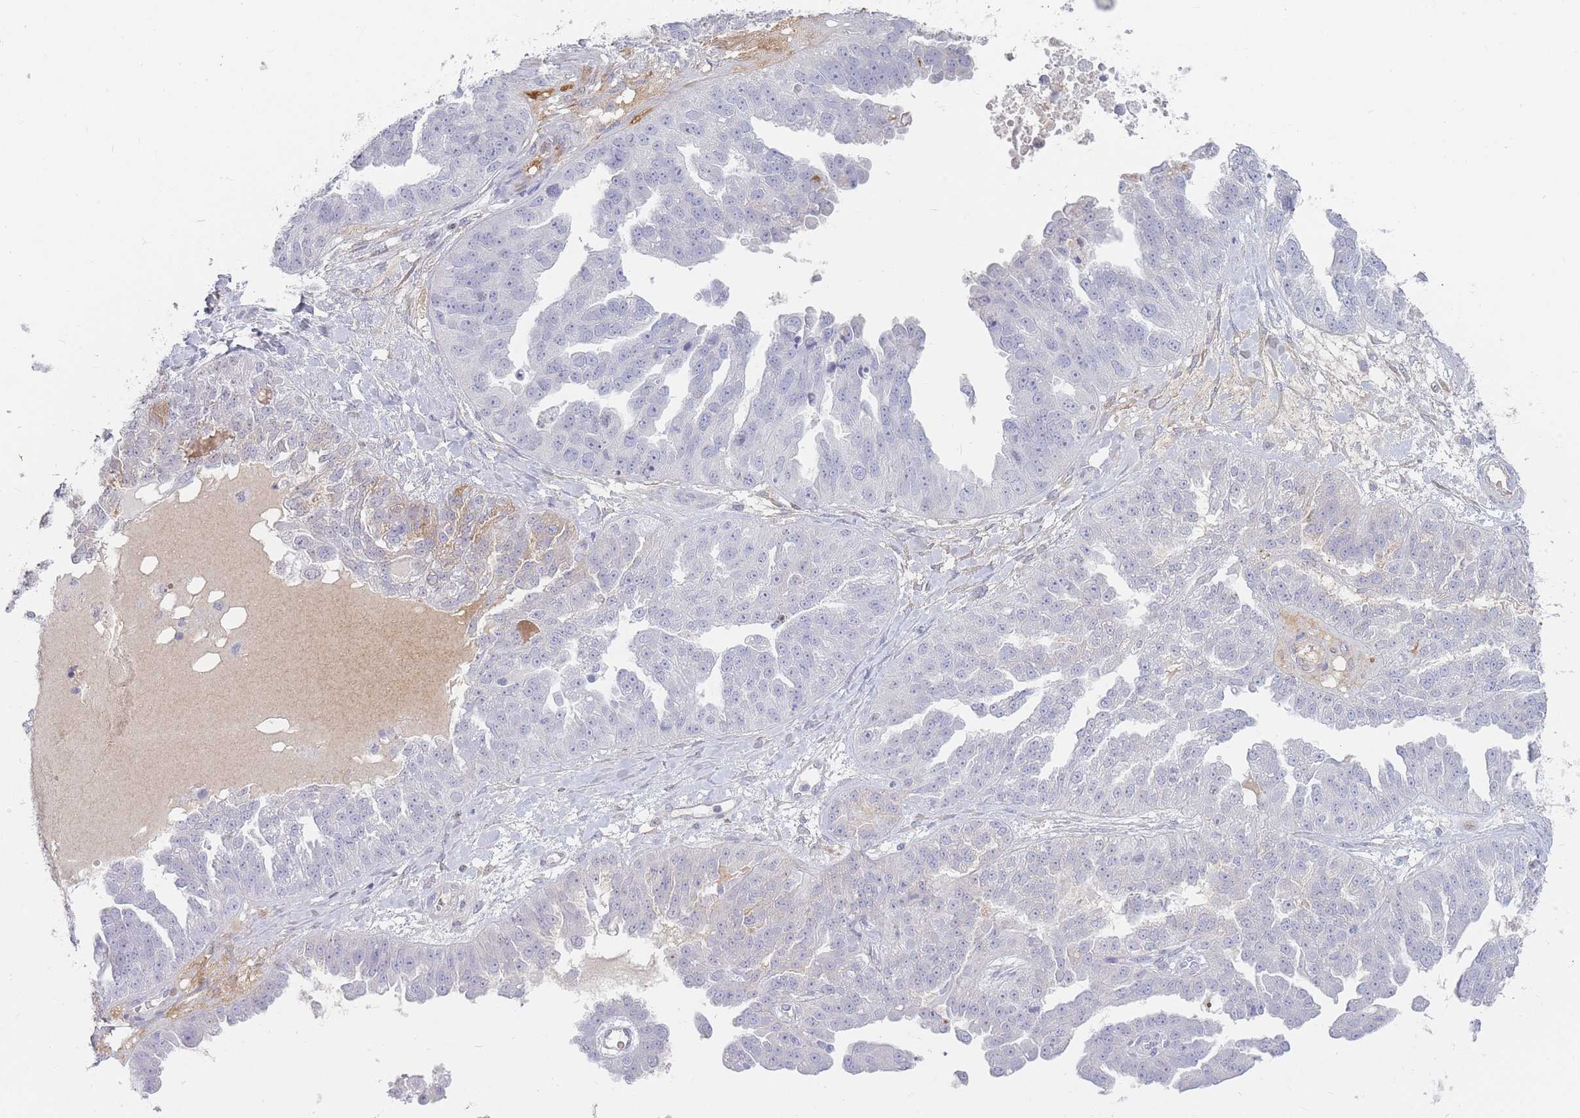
{"staining": {"intensity": "negative", "quantity": "none", "location": "none"}, "tissue": "ovarian cancer", "cell_type": "Tumor cells", "image_type": "cancer", "snomed": [{"axis": "morphology", "description": "Cystadenocarcinoma, serous, NOS"}, {"axis": "topography", "description": "Ovary"}], "caption": "A photomicrograph of ovarian cancer stained for a protein displays no brown staining in tumor cells.", "gene": "PRG4", "patient": {"sex": "female", "age": 58}}